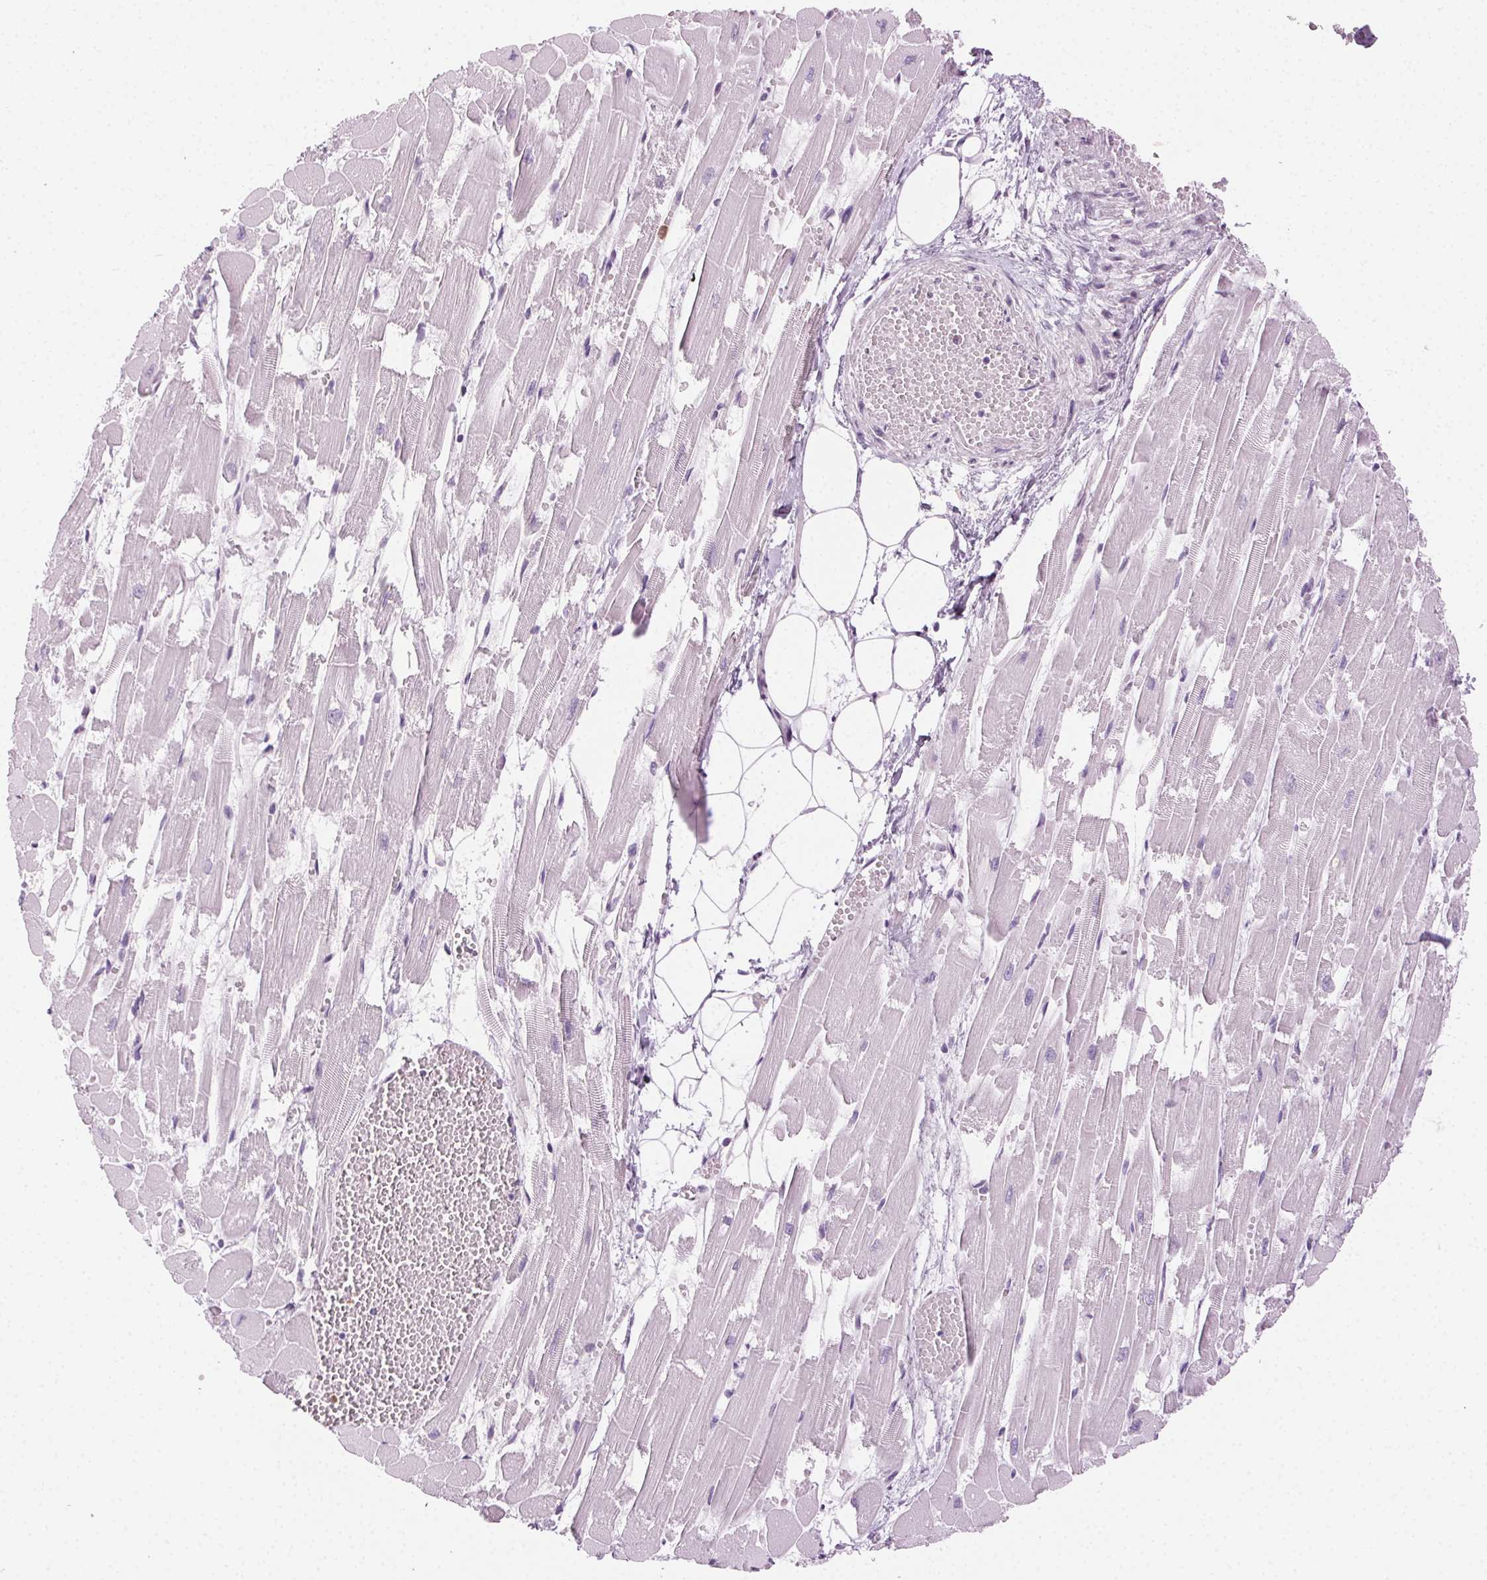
{"staining": {"intensity": "negative", "quantity": "none", "location": "none"}, "tissue": "heart muscle", "cell_type": "Cardiomyocytes", "image_type": "normal", "snomed": [{"axis": "morphology", "description": "Normal tissue, NOS"}, {"axis": "topography", "description": "Heart"}], "caption": "Immunohistochemistry (IHC) micrograph of benign human heart muscle stained for a protein (brown), which exhibits no positivity in cardiomyocytes.", "gene": "MPO", "patient": {"sex": "female", "age": 52}}